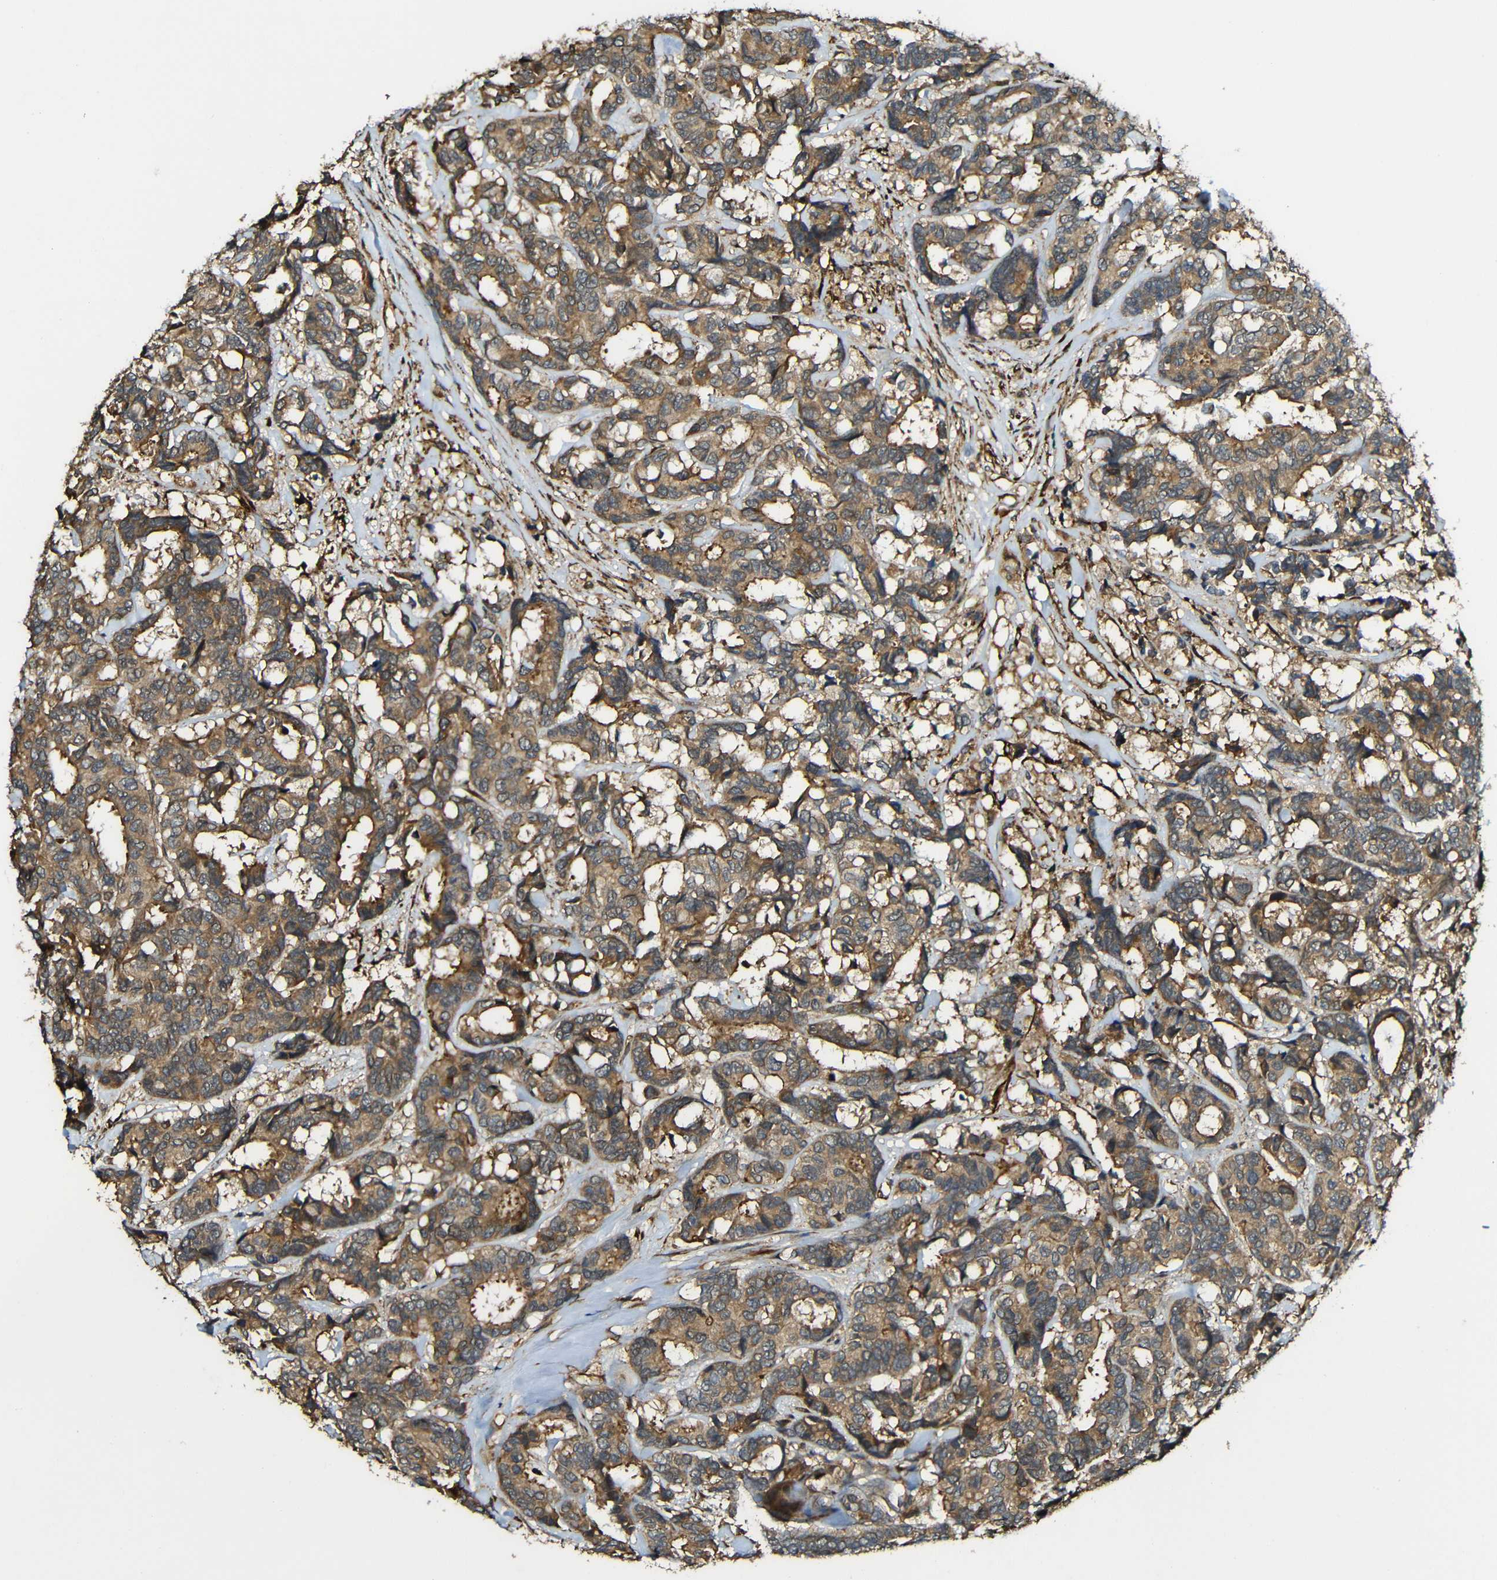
{"staining": {"intensity": "moderate", "quantity": ">75%", "location": "cytoplasmic/membranous"}, "tissue": "breast cancer", "cell_type": "Tumor cells", "image_type": "cancer", "snomed": [{"axis": "morphology", "description": "Duct carcinoma"}, {"axis": "topography", "description": "Breast"}], "caption": "Immunohistochemistry (IHC) (DAB (3,3'-diaminobenzidine)) staining of human infiltrating ductal carcinoma (breast) exhibits moderate cytoplasmic/membranous protein positivity in approximately >75% of tumor cells. (brown staining indicates protein expression, while blue staining denotes nuclei).", "gene": "CASP8", "patient": {"sex": "female", "age": 87}}